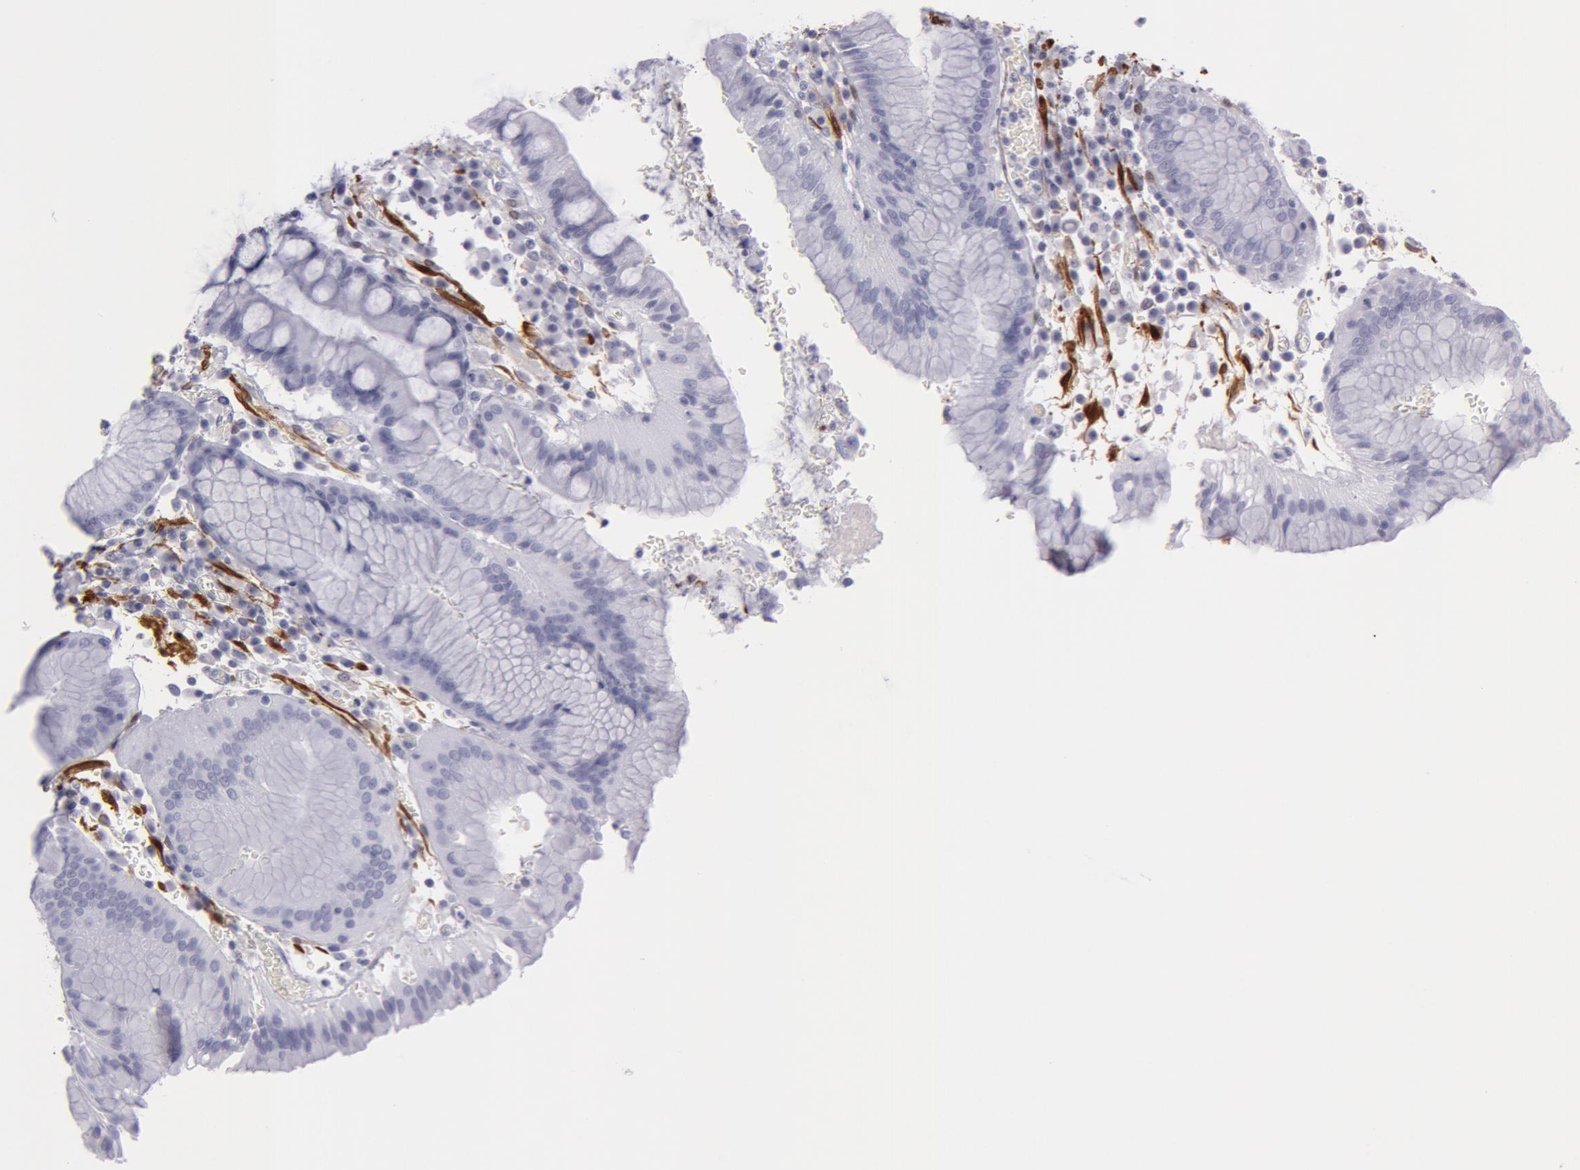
{"staining": {"intensity": "negative", "quantity": "none", "location": "none"}, "tissue": "stomach", "cell_type": "Glandular cells", "image_type": "normal", "snomed": [{"axis": "morphology", "description": "Normal tissue, NOS"}, {"axis": "topography", "description": "Stomach, lower"}], "caption": "A high-resolution image shows IHC staining of normal stomach, which demonstrates no significant positivity in glandular cells.", "gene": "TAGLN", "patient": {"sex": "female", "age": 73}}